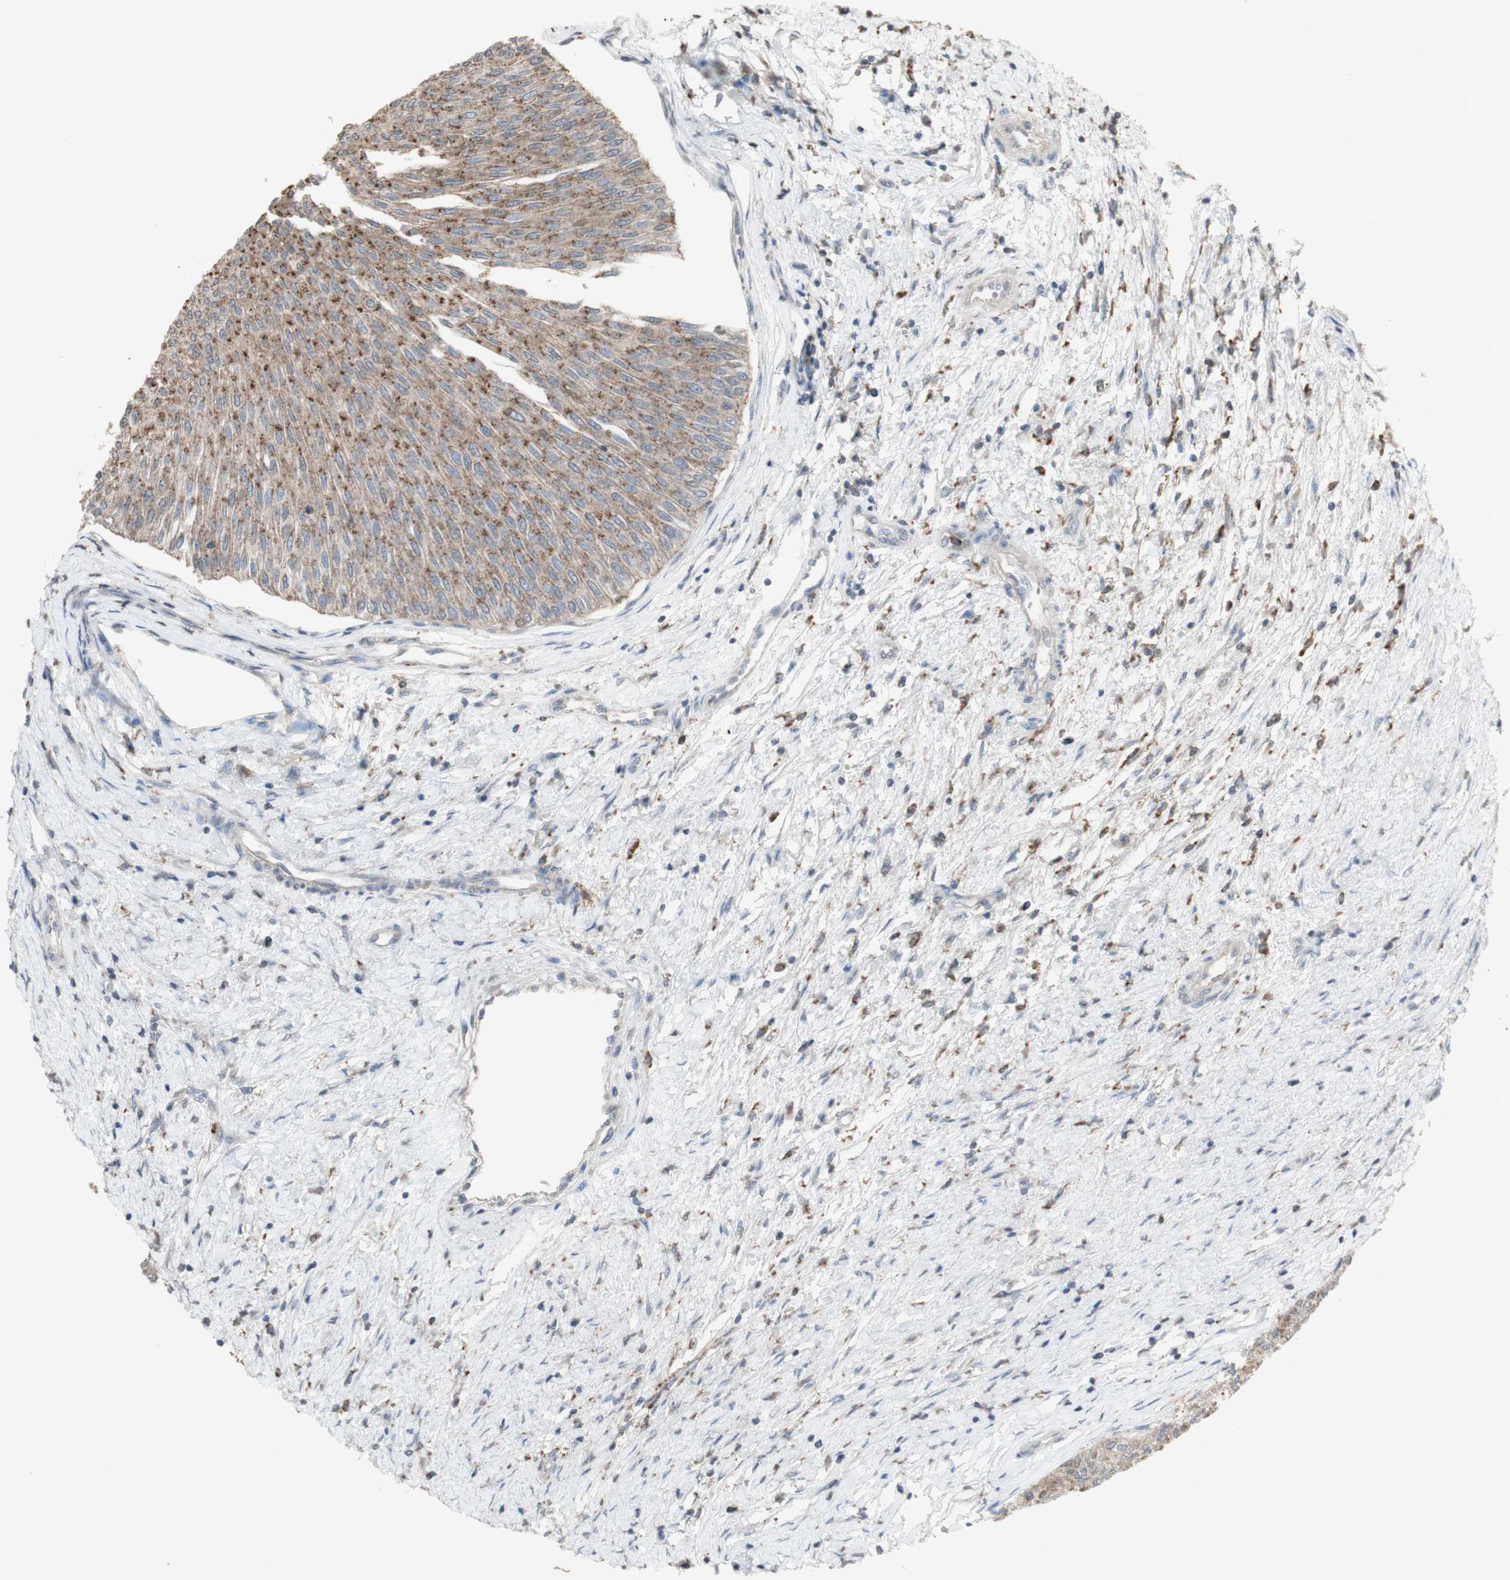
{"staining": {"intensity": "weak", "quantity": ">75%", "location": "cytoplasmic/membranous"}, "tissue": "urothelial cancer", "cell_type": "Tumor cells", "image_type": "cancer", "snomed": [{"axis": "morphology", "description": "Urothelial carcinoma, Low grade"}, {"axis": "topography", "description": "Urinary bladder"}], "caption": "Urothelial carcinoma (low-grade) tissue shows weak cytoplasmic/membranous expression in approximately >75% of tumor cells", "gene": "ATP6V1E1", "patient": {"sex": "male", "age": 78}}